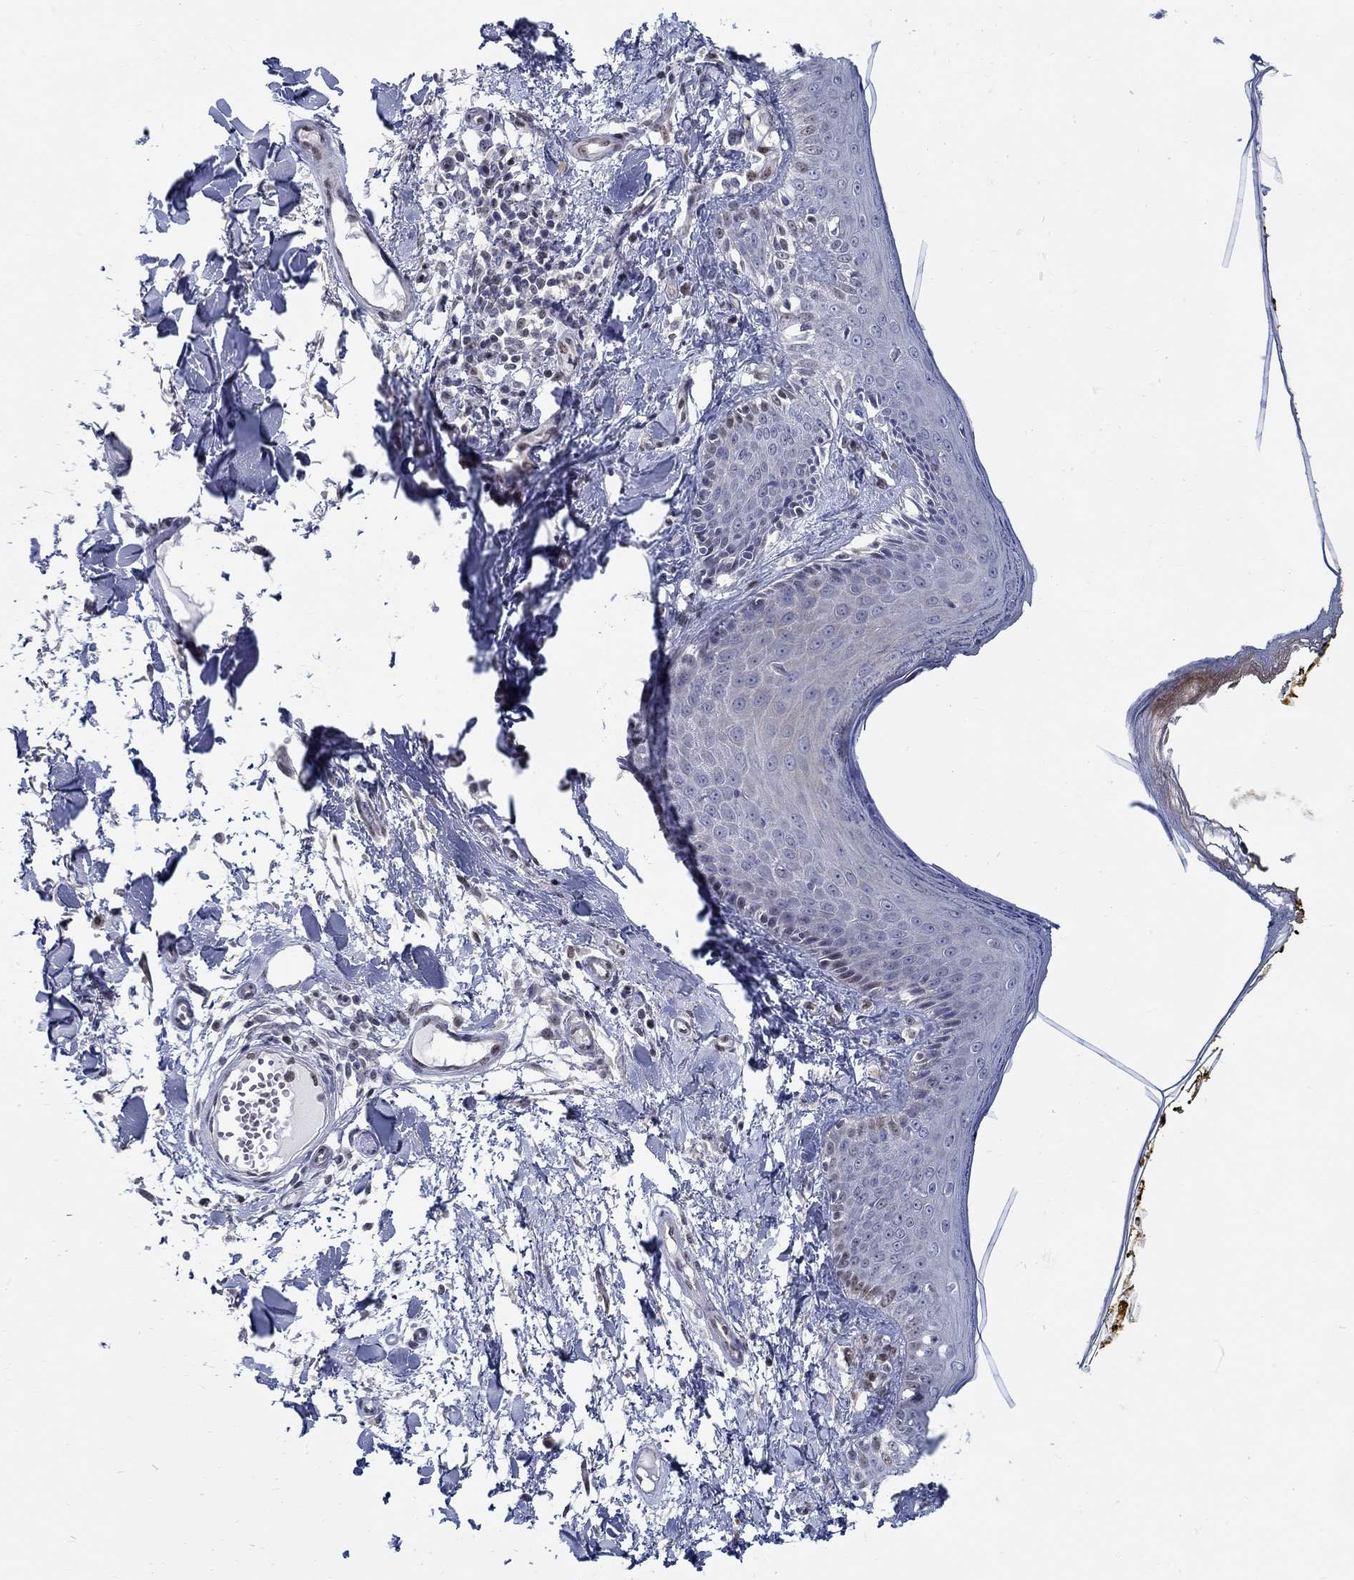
{"staining": {"intensity": "negative", "quantity": "none", "location": "none"}, "tissue": "skin", "cell_type": "Fibroblasts", "image_type": "normal", "snomed": [{"axis": "morphology", "description": "Normal tissue, NOS"}, {"axis": "topography", "description": "Skin"}], "caption": "An IHC photomicrograph of benign skin is shown. There is no staining in fibroblasts of skin. (Brightfield microscopy of DAB (3,3'-diaminobenzidine) IHC at high magnification).", "gene": "ZNF594", "patient": {"sex": "male", "age": 76}}